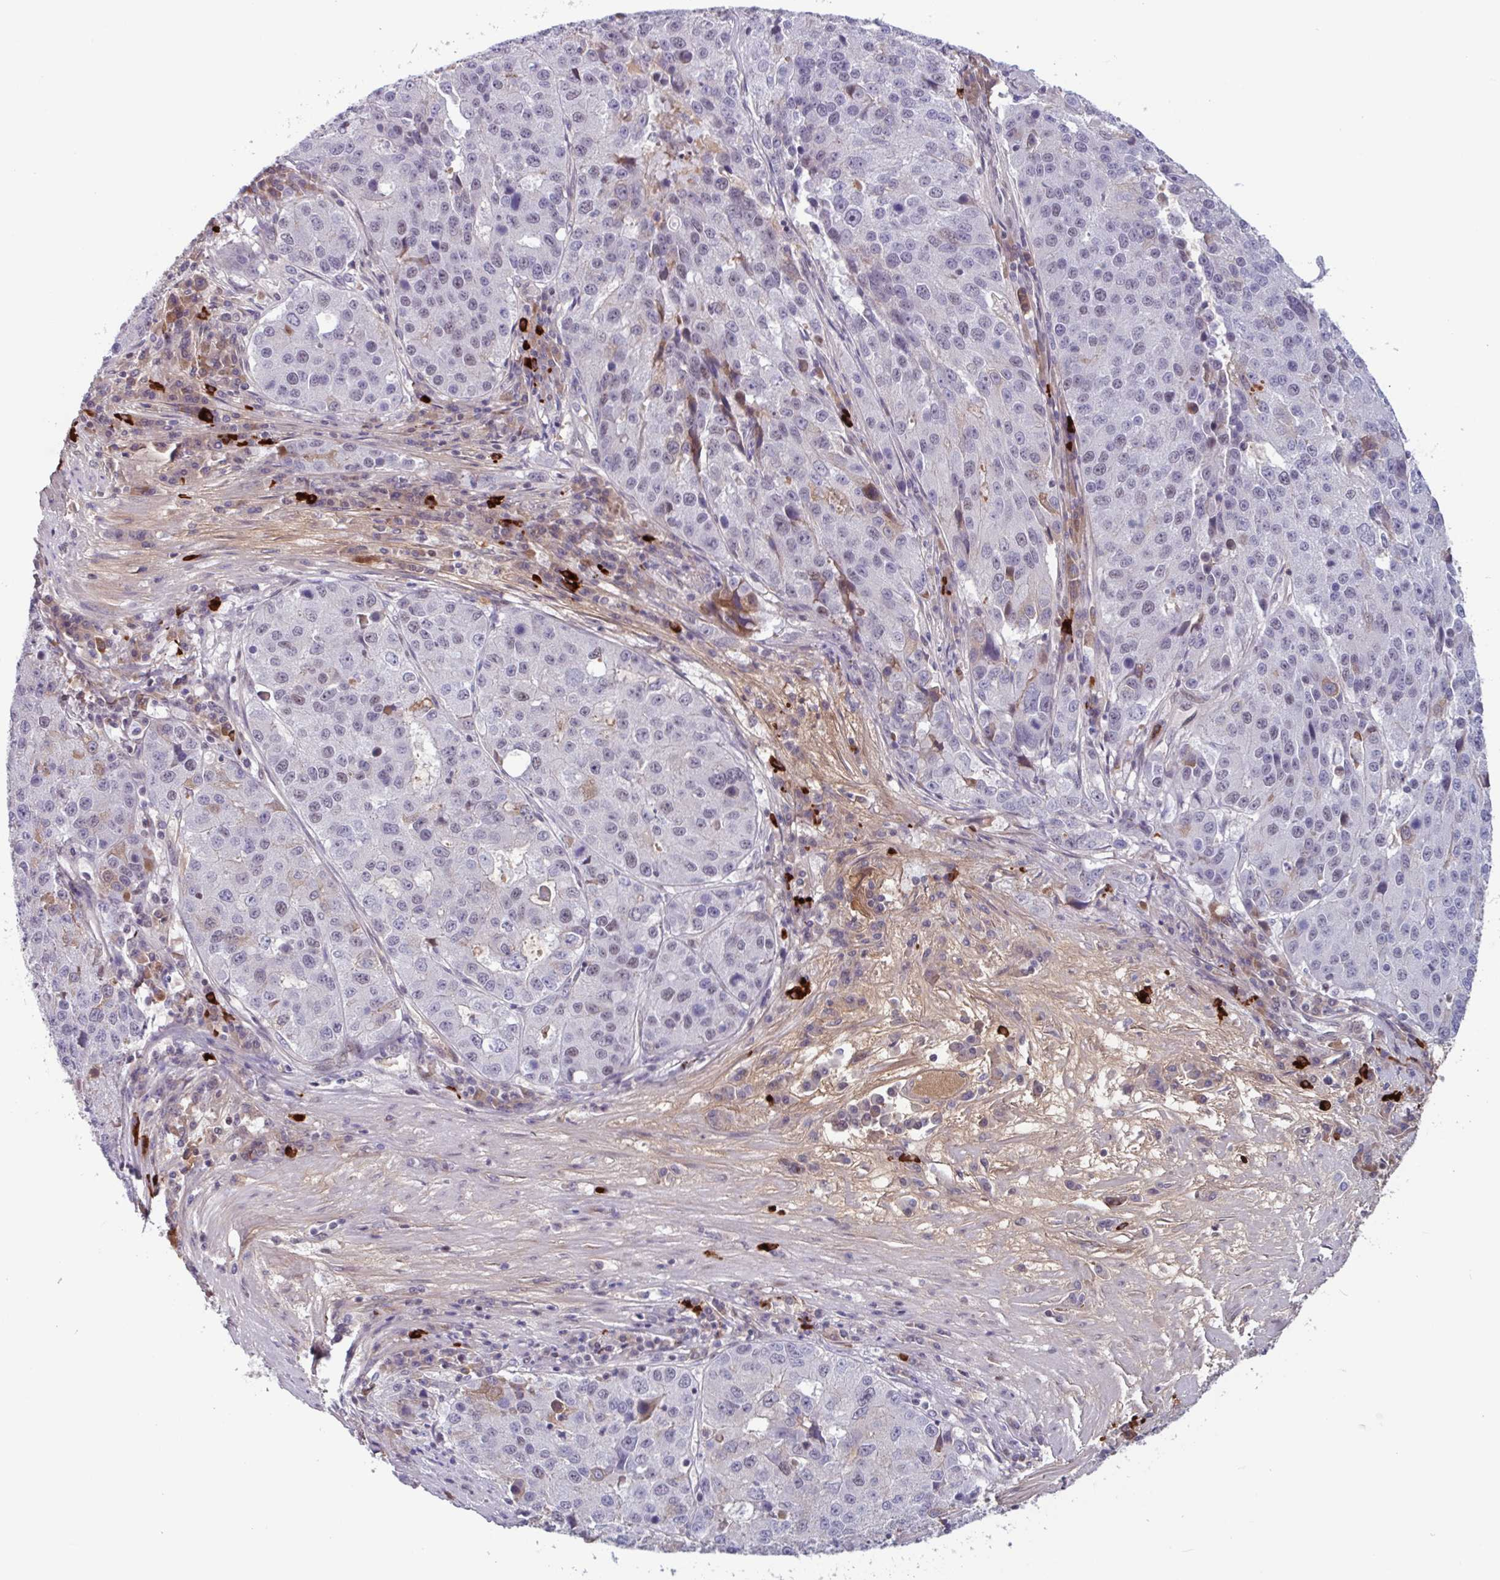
{"staining": {"intensity": "moderate", "quantity": "25%-75%", "location": "nuclear"}, "tissue": "stomach cancer", "cell_type": "Tumor cells", "image_type": "cancer", "snomed": [{"axis": "morphology", "description": "Adenocarcinoma, NOS"}, {"axis": "topography", "description": "Stomach"}], "caption": "Stomach cancer was stained to show a protein in brown. There is medium levels of moderate nuclear staining in approximately 25%-75% of tumor cells.", "gene": "ZNF575", "patient": {"sex": "male", "age": 71}}